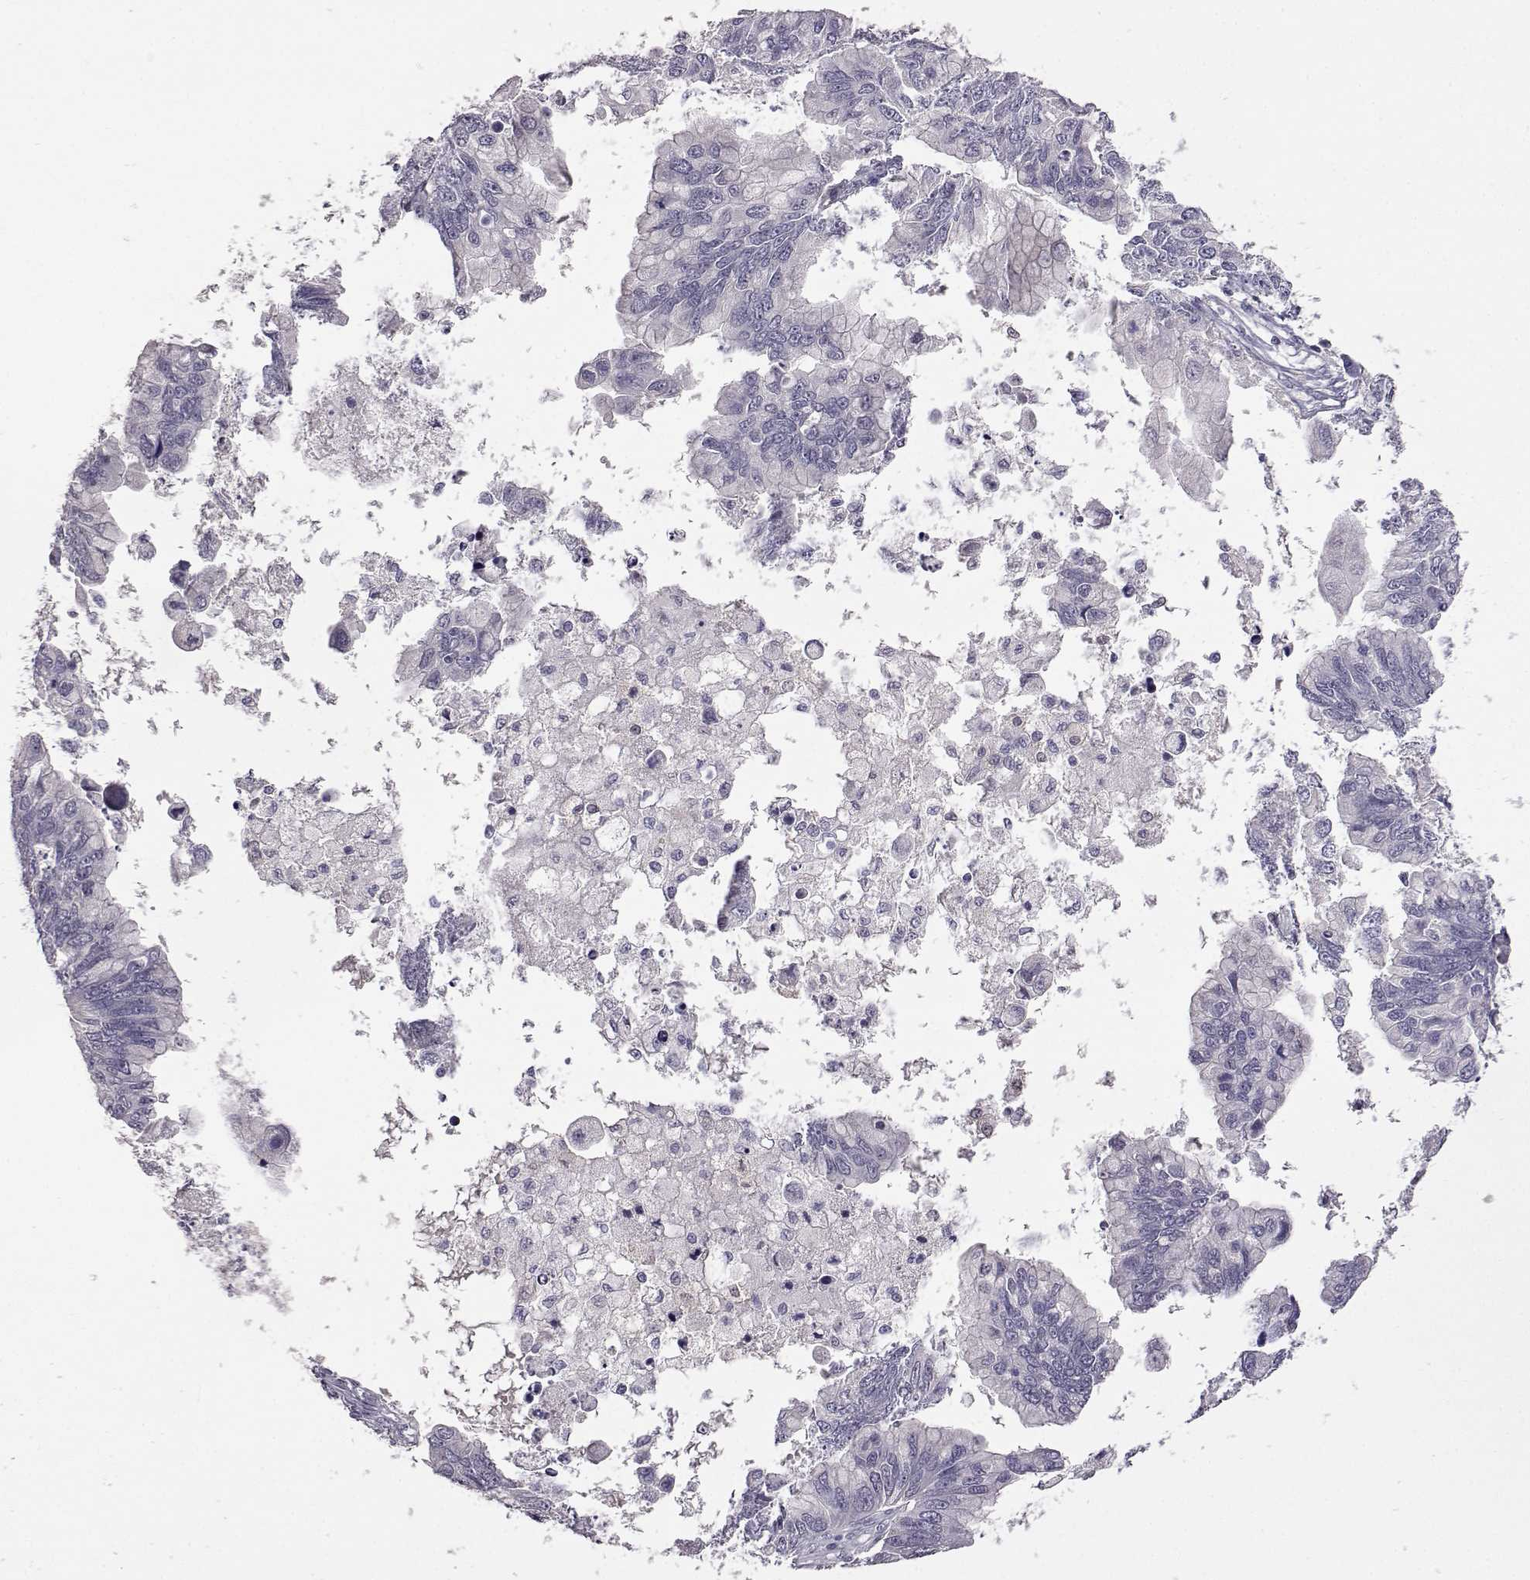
{"staining": {"intensity": "negative", "quantity": "none", "location": "none"}, "tissue": "ovarian cancer", "cell_type": "Tumor cells", "image_type": "cancer", "snomed": [{"axis": "morphology", "description": "Cystadenocarcinoma, mucinous, NOS"}, {"axis": "topography", "description": "Ovary"}], "caption": "Ovarian mucinous cystadenocarcinoma was stained to show a protein in brown. There is no significant staining in tumor cells. (DAB (3,3'-diaminobenzidine) immunohistochemistry (IHC) with hematoxylin counter stain).", "gene": "AKR1B1", "patient": {"sex": "female", "age": 76}}